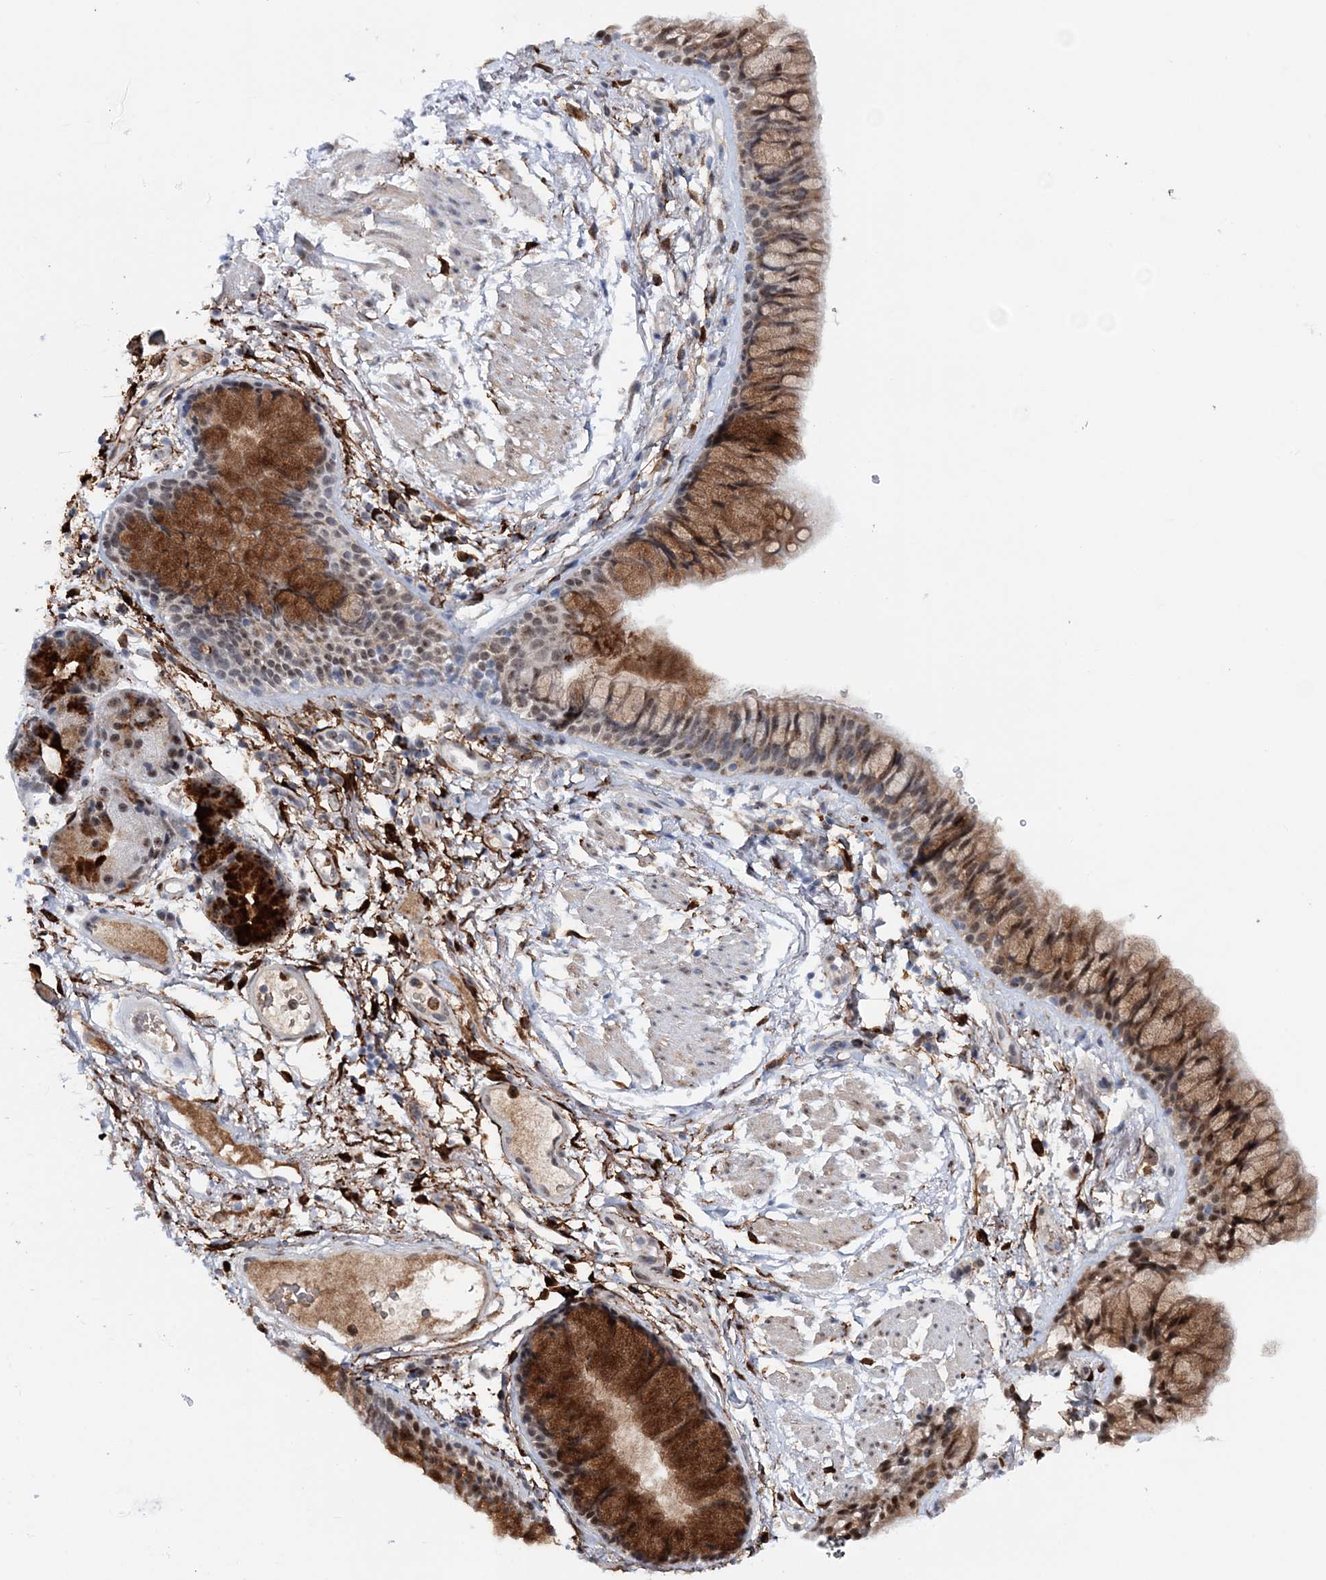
{"staining": {"intensity": "moderate", "quantity": ">75%", "location": "cytoplasmic/membranous,nuclear"}, "tissue": "bronchus", "cell_type": "Respiratory epithelial cells", "image_type": "normal", "snomed": [{"axis": "morphology", "description": "Normal tissue, NOS"}, {"axis": "topography", "description": "Cartilage tissue"}, {"axis": "topography", "description": "Bronchus"}], "caption": "A brown stain highlights moderate cytoplasmic/membranous,nuclear expression of a protein in respiratory epithelial cells of unremarkable bronchus. (DAB = brown stain, brightfield microscopy at high magnification).", "gene": "ASCL4", "patient": {"sex": "female", "age": 73}}